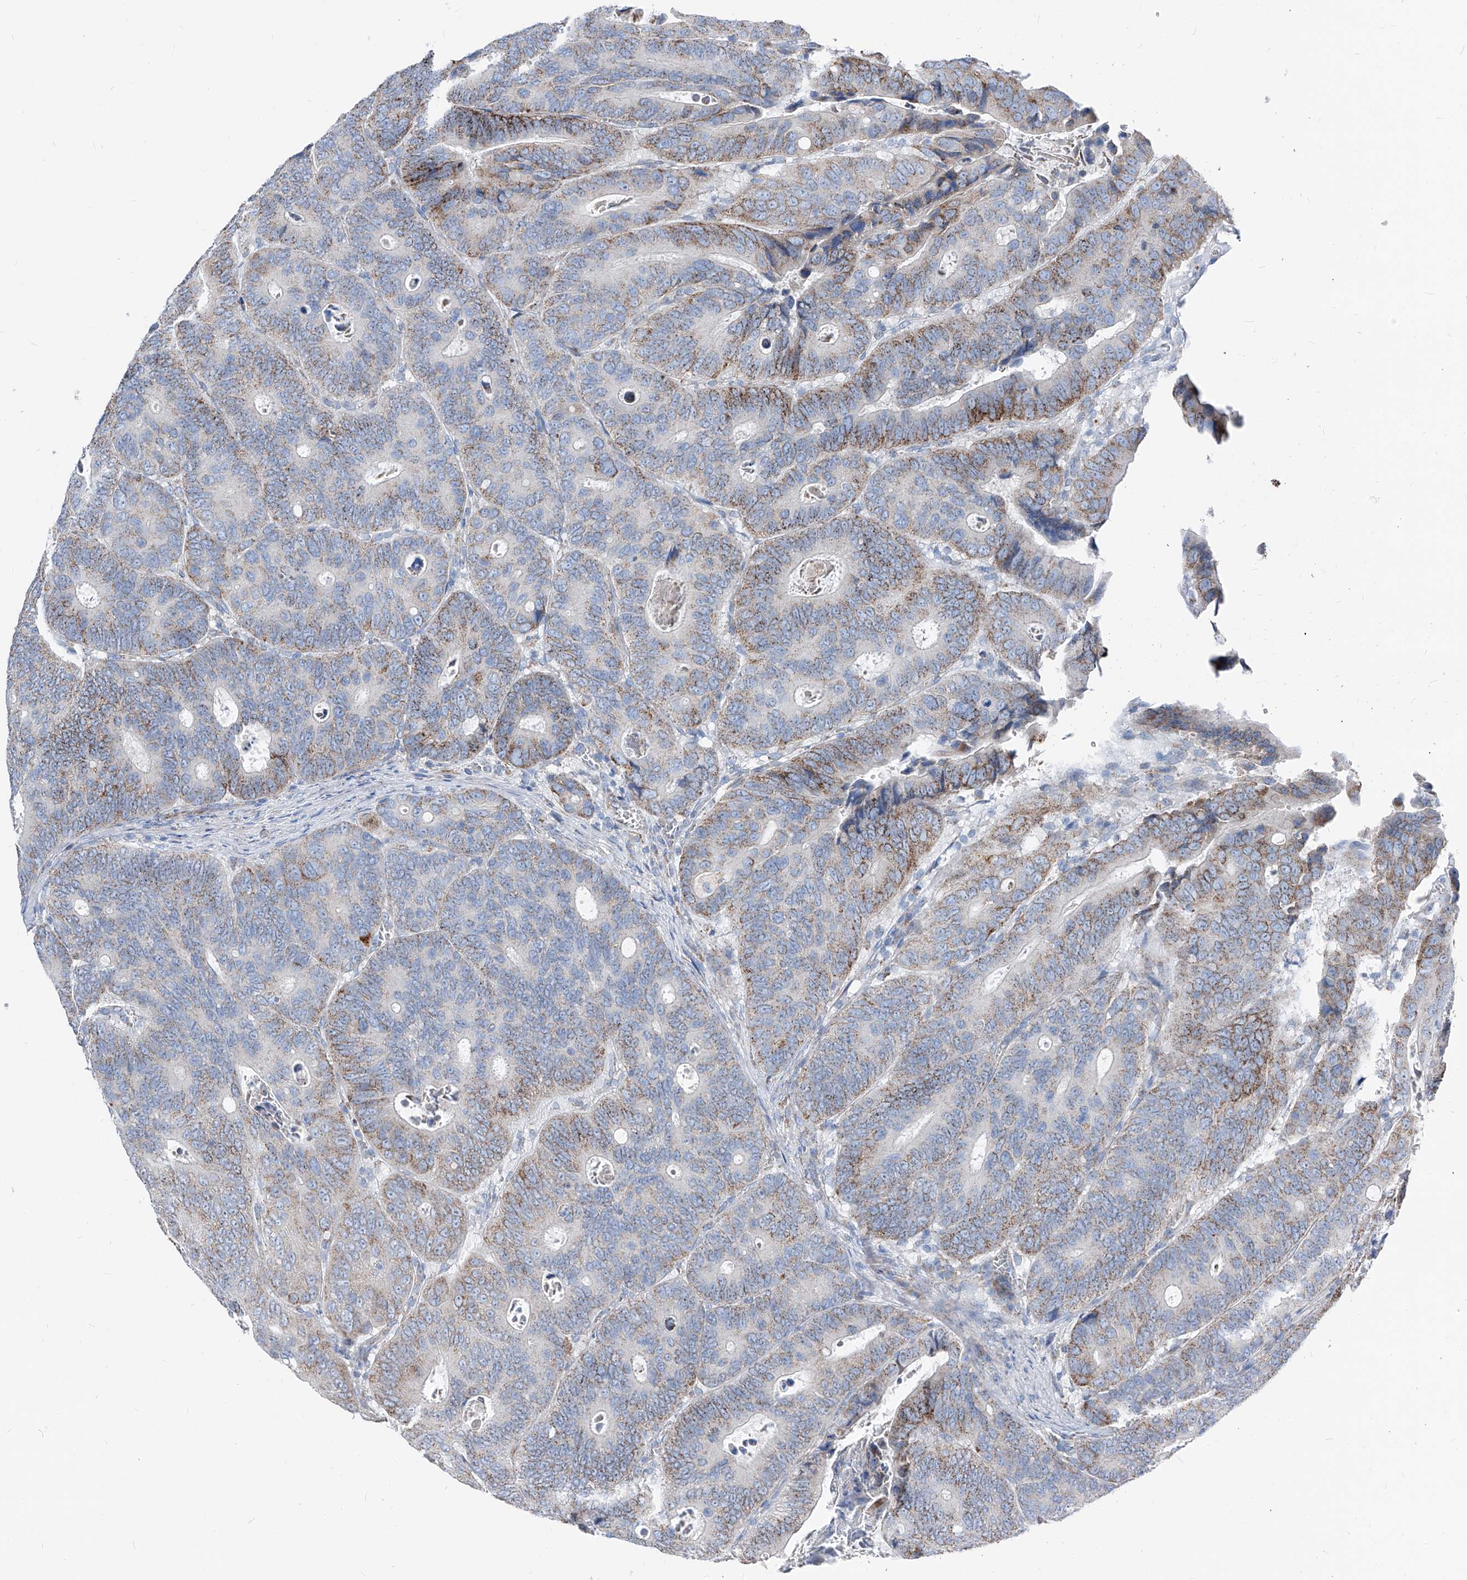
{"staining": {"intensity": "moderate", "quantity": "25%-75%", "location": "cytoplasmic/membranous"}, "tissue": "colorectal cancer", "cell_type": "Tumor cells", "image_type": "cancer", "snomed": [{"axis": "morphology", "description": "Inflammation, NOS"}, {"axis": "morphology", "description": "Adenocarcinoma, NOS"}, {"axis": "topography", "description": "Colon"}], "caption": "An image of adenocarcinoma (colorectal) stained for a protein exhibits moderate cytoplasmic/membranous brown staining in tumor cells. The staining was performed using DAB to visualize the protein expression in brown, while the nuclei were stained in blue with hematoxylin (Magnification: 20x).", "gene": "AGPS", "patient": {"sex": "male", "age": 72}}